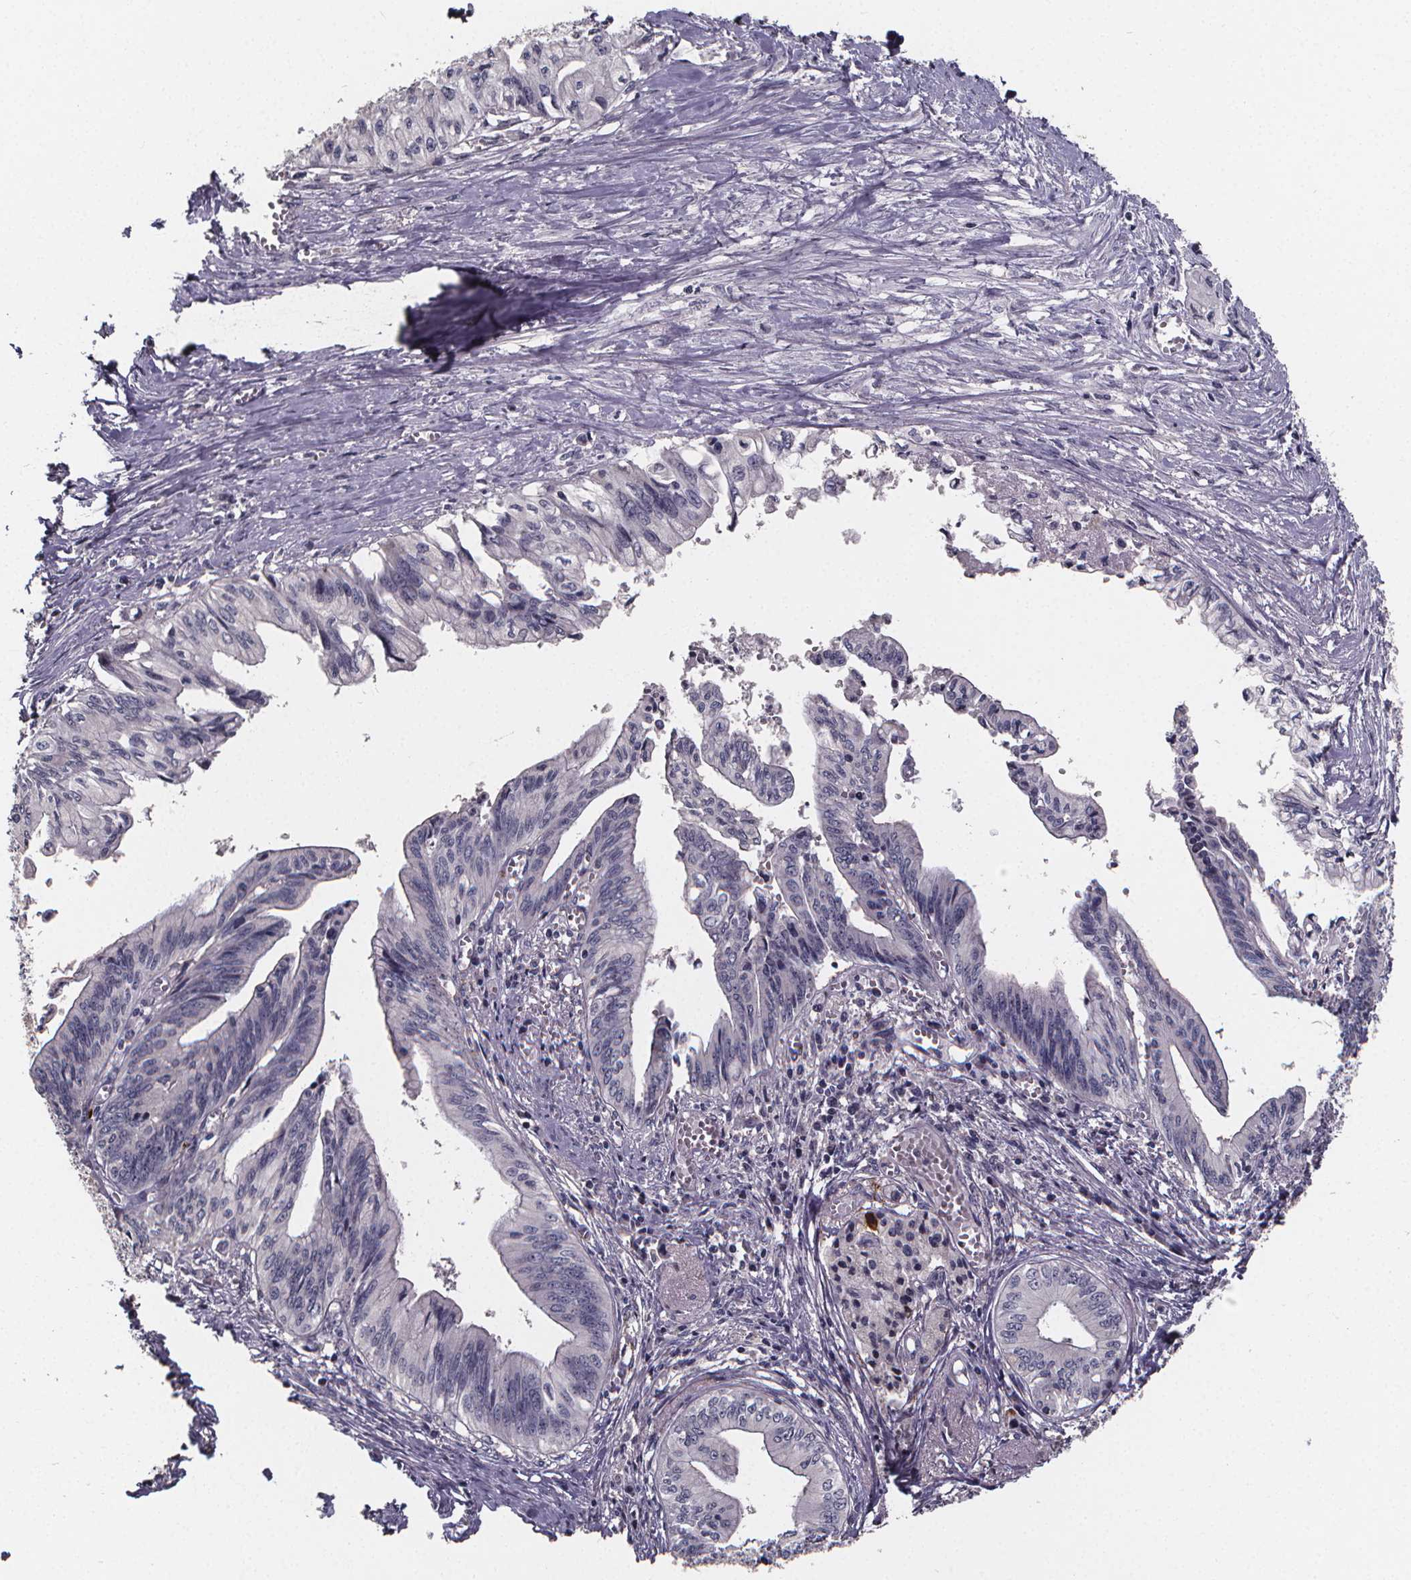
{"staining": {"intensity": "negative", "quantity": "none", "location": "none"}, "tissue": "pancreatic cancer", "cell_type": "Tumor cells", "image_type": "cancer", "snomed": [{"axis": "morphology", "description": "Adenocarcinoma, NOS"}, {"axis": "topography", "description": "Pancreas"}], "caption": "An image of pancreatic adenocarcinoma stained for a protein exhibits no brown staining in tumor cells. (IHC, brightfield microscopy, high magnification).", "gene": "AGT", "patient": {"sex": "female", "age": 61}}